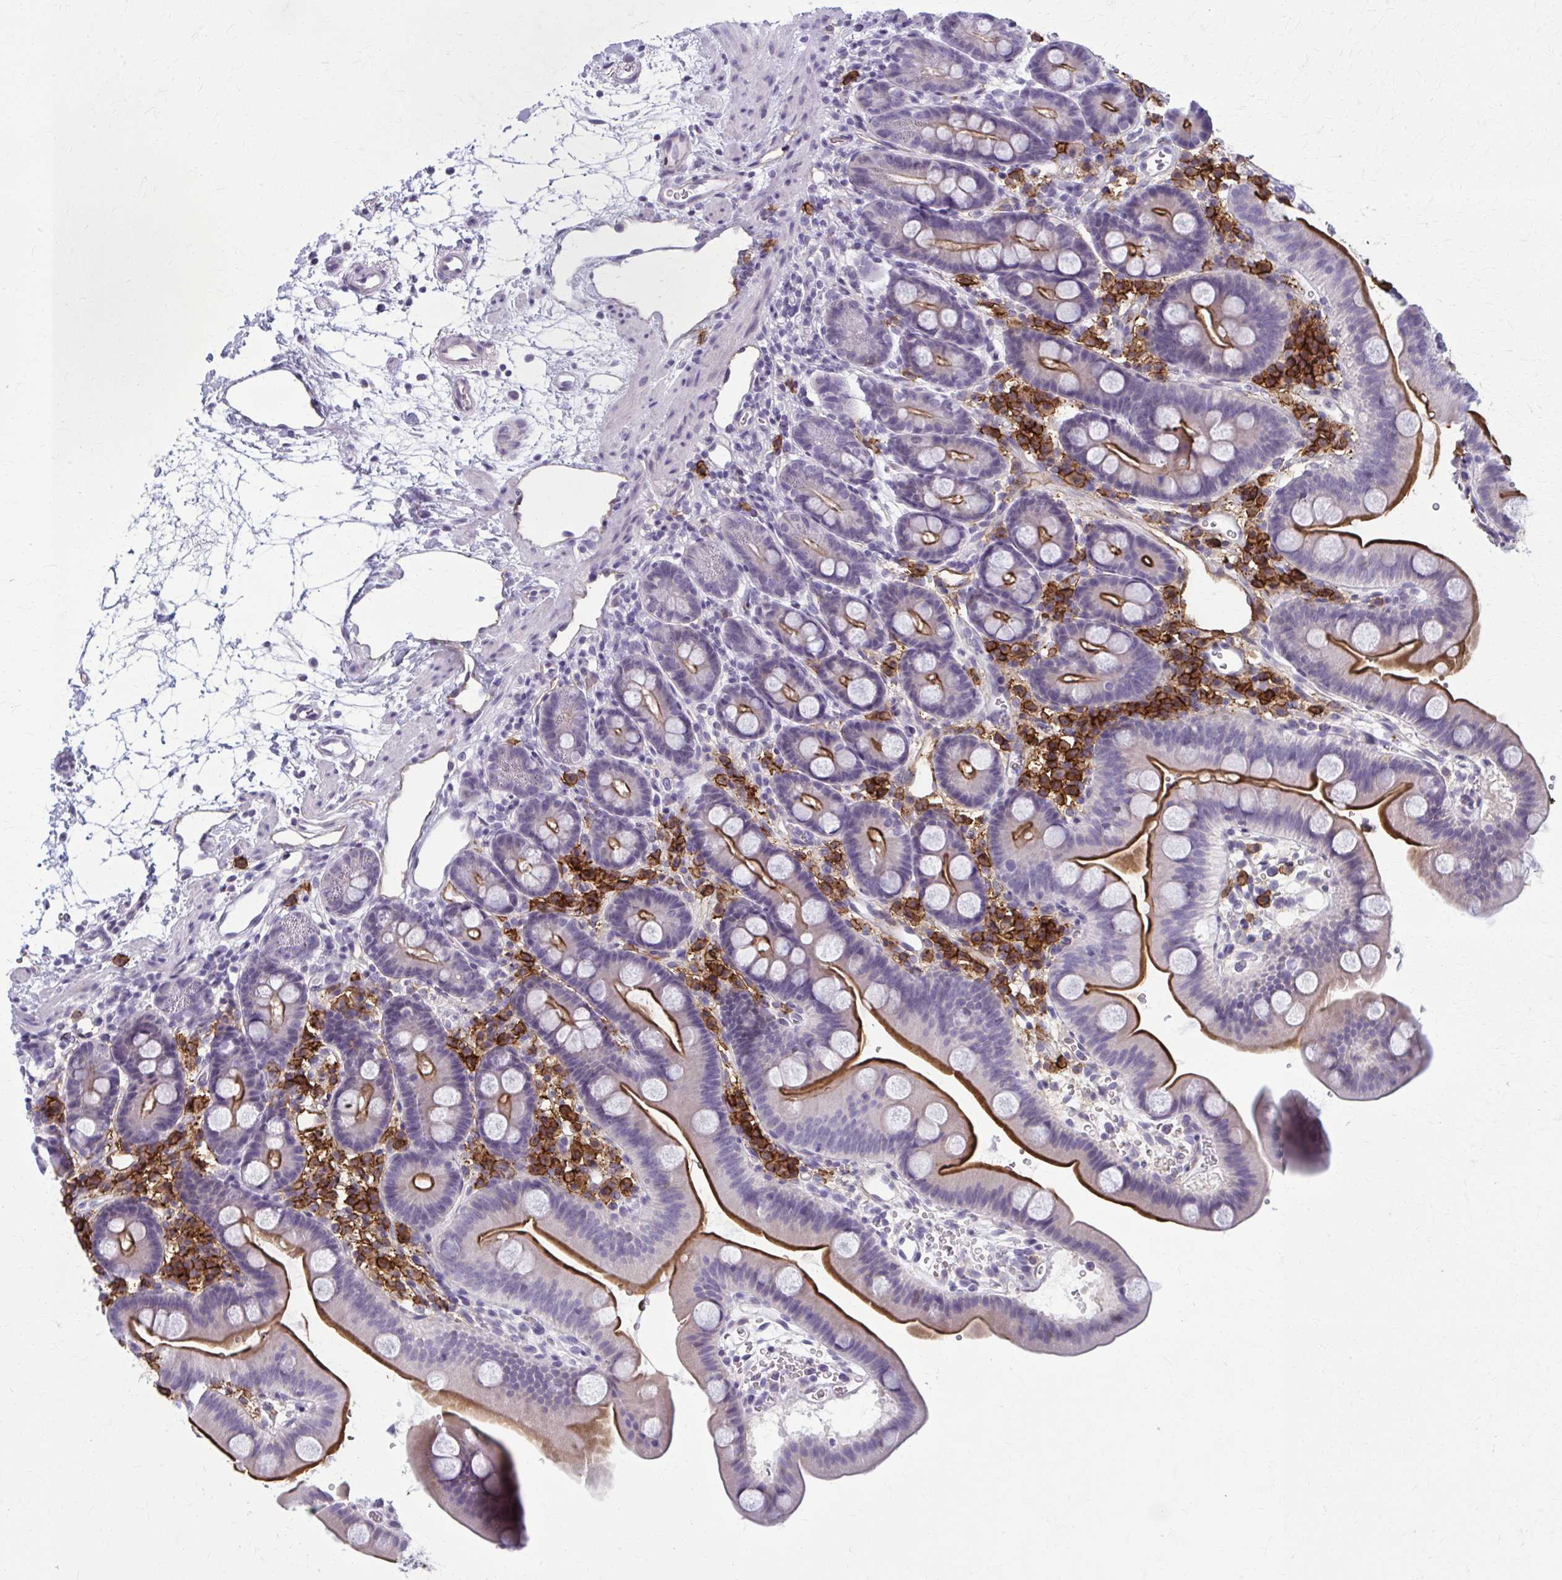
{"staining": {"intensity": "strong", "quantity": "25%-75%", "location": "cytoplasmic/membranous"}, "tissue": "duodenum", "cell_type": "Glandular cells", "image_type": "normal", "snomed": [{"axis": "morphology", "description": "Normal tissue, NOS"}, {"axis": "topography", "description": "Duodenum"}], "caption": "A brown stain highlights strong cytoplasmic/membranous expression of a protein in glandular cells of unremarkable human duodenum. Nuclei are stained in blue.", "gene": "CD38", "patient": {"sex": "male", "age": 59}}